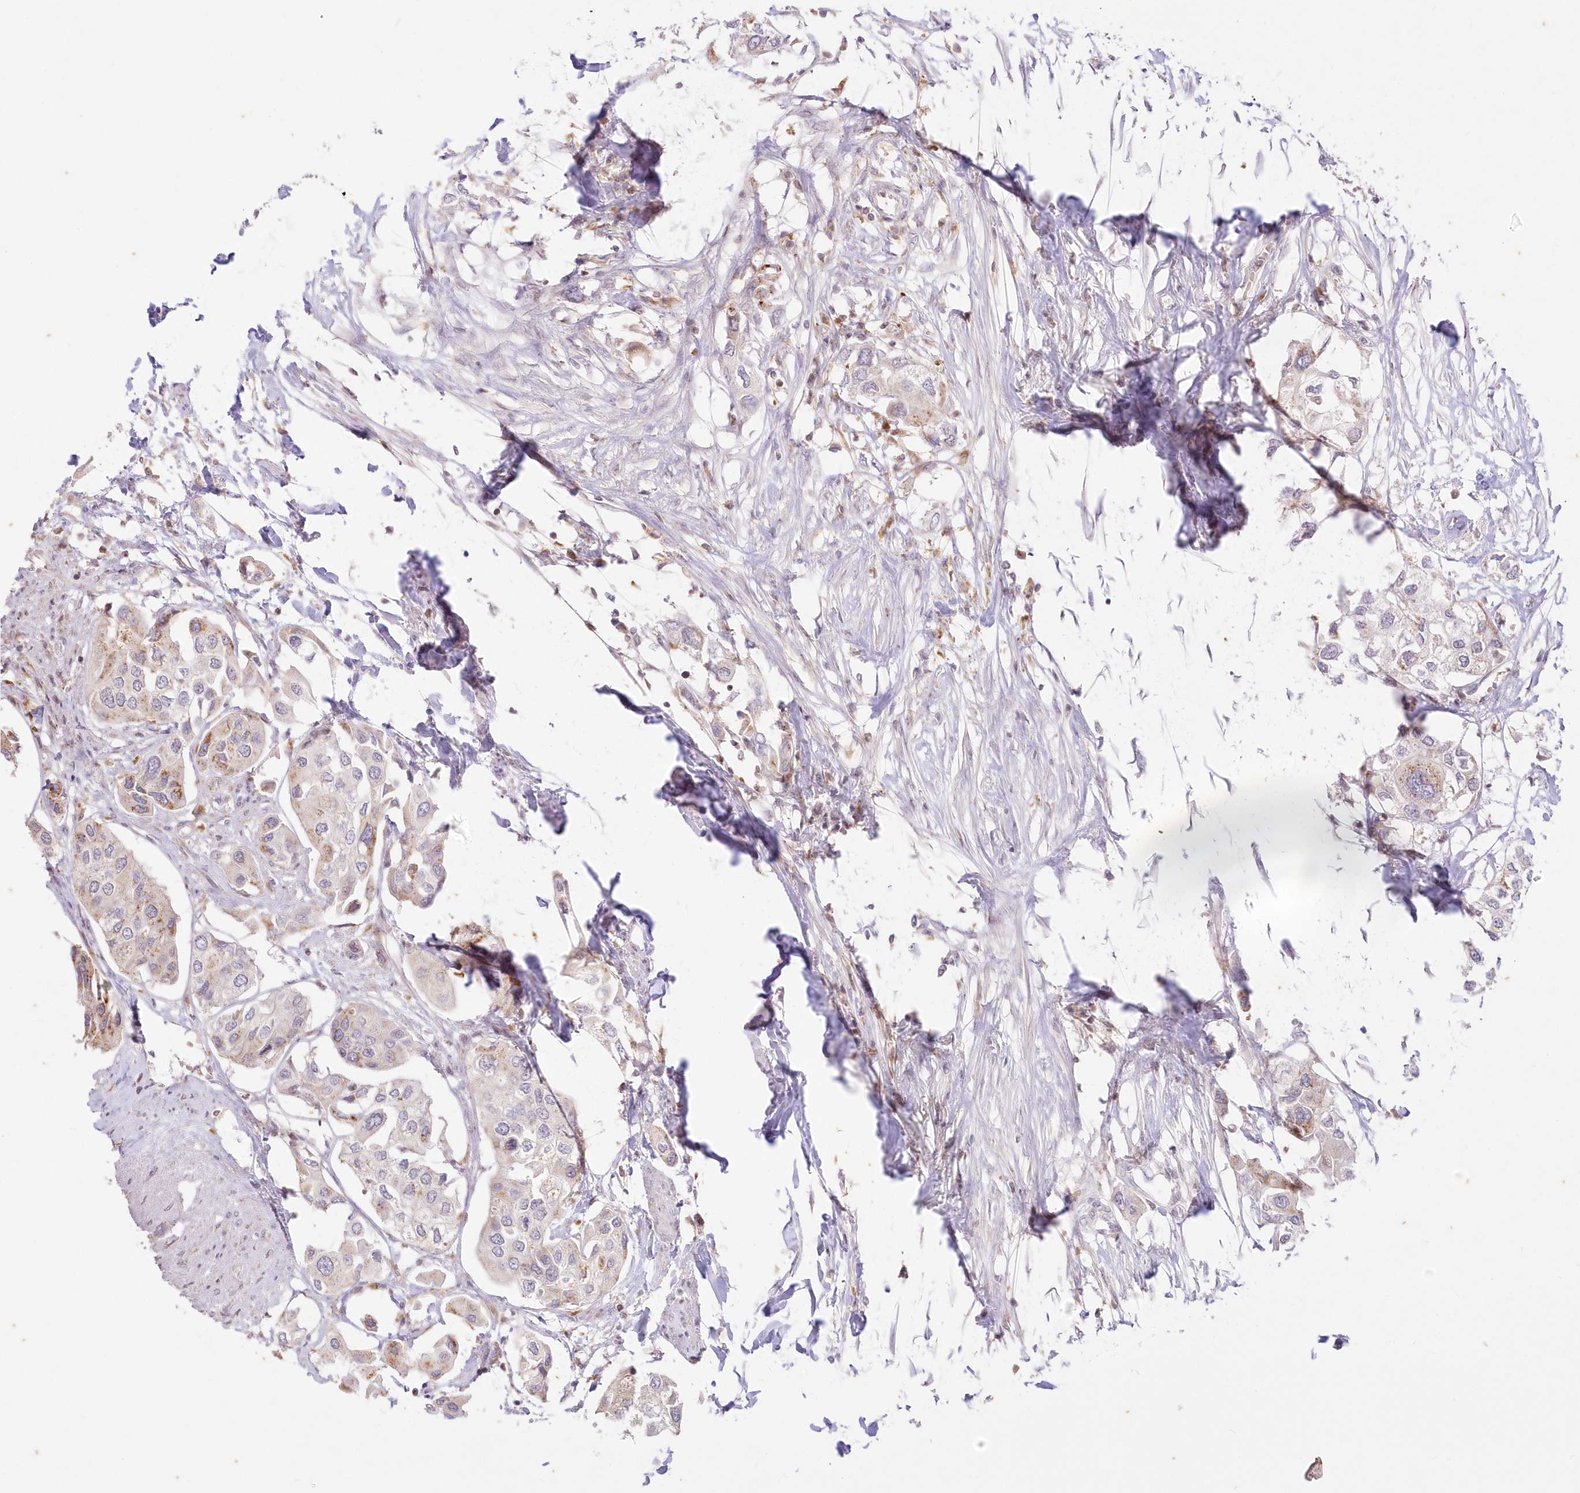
{"staining": {"intensity": "moderate", "quantity": "<25%", "location": "cytoplasmic/membranous"}, "tissue": "urothelial cancer", "cell_type": "Tumor cells", "image_type": "cancer", "snomed": [{"axis": "morphology", "description": "Urothelial carcinoma, High grade"}, {"axis": "topography", "description": "Urinary bladder"}], "caption": "This photomicrograph reveals IHC staining of human urothelial cancer, with low moderate cytoplasmic/membranous positivity in approximately <25% of tumor cells.", "gene": "MTMR3", "patient": {"sex": "male", "age": 64}}